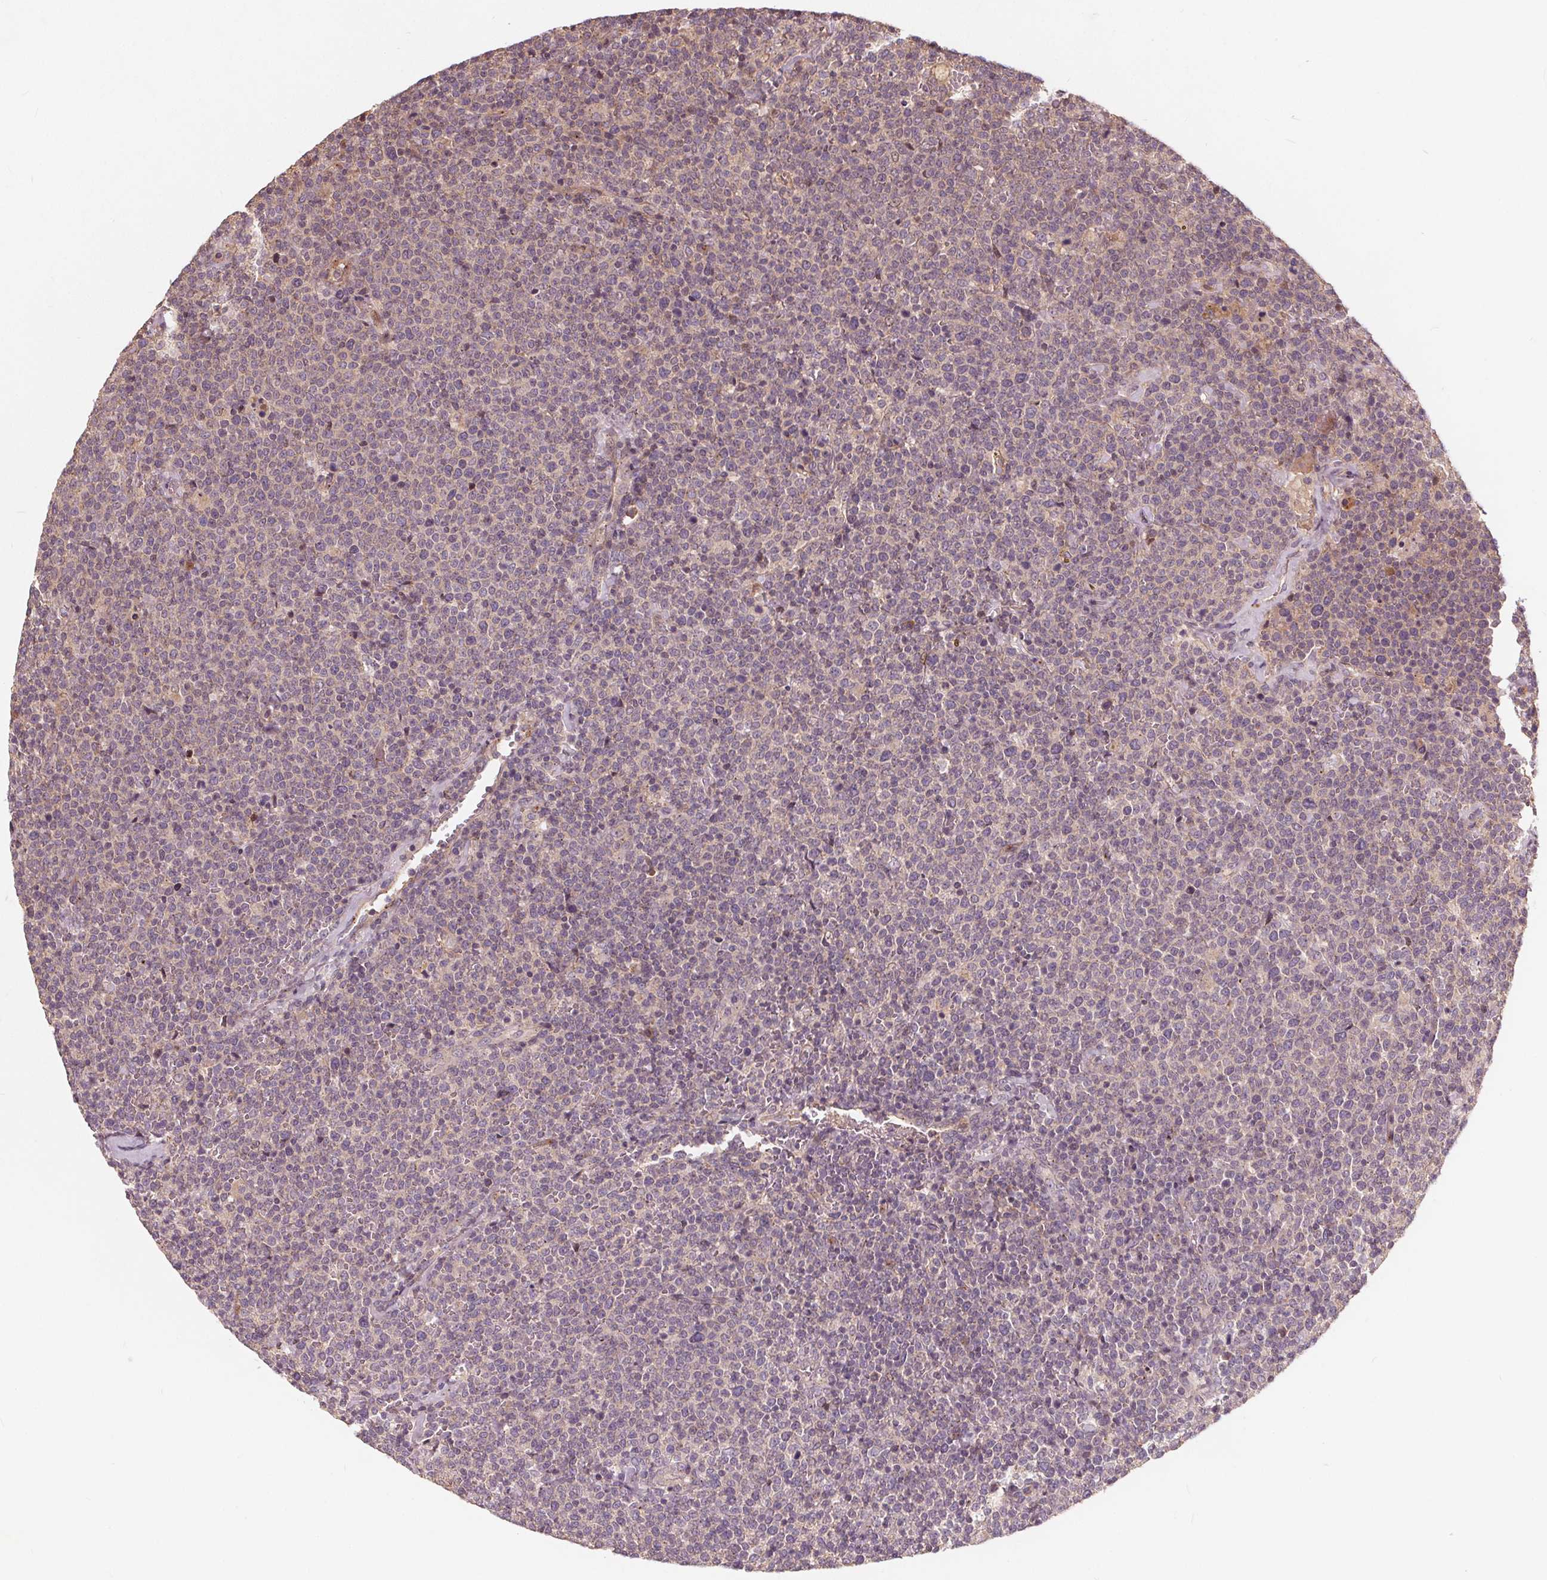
{"staining": {"intensity": "negative", "quantity": "none", "location": "none"}, "tissue": "lymphoma", "cell_type": "Tumor cells", "image_type": "cancer", "snomed": [{"axis": "morphology", "description": "Malignant lymphoma, non-Hodgkin's type, High grade"}, {"axis": "topography", "description": "Lymph node"}], "caption": "There is no significant positivity in tumor cells of malignant lymphoma, non-Hodgkin's type (high-grade).", "gene": "CSNK1G2", "patient": {"sex": "male", "age": 61}}